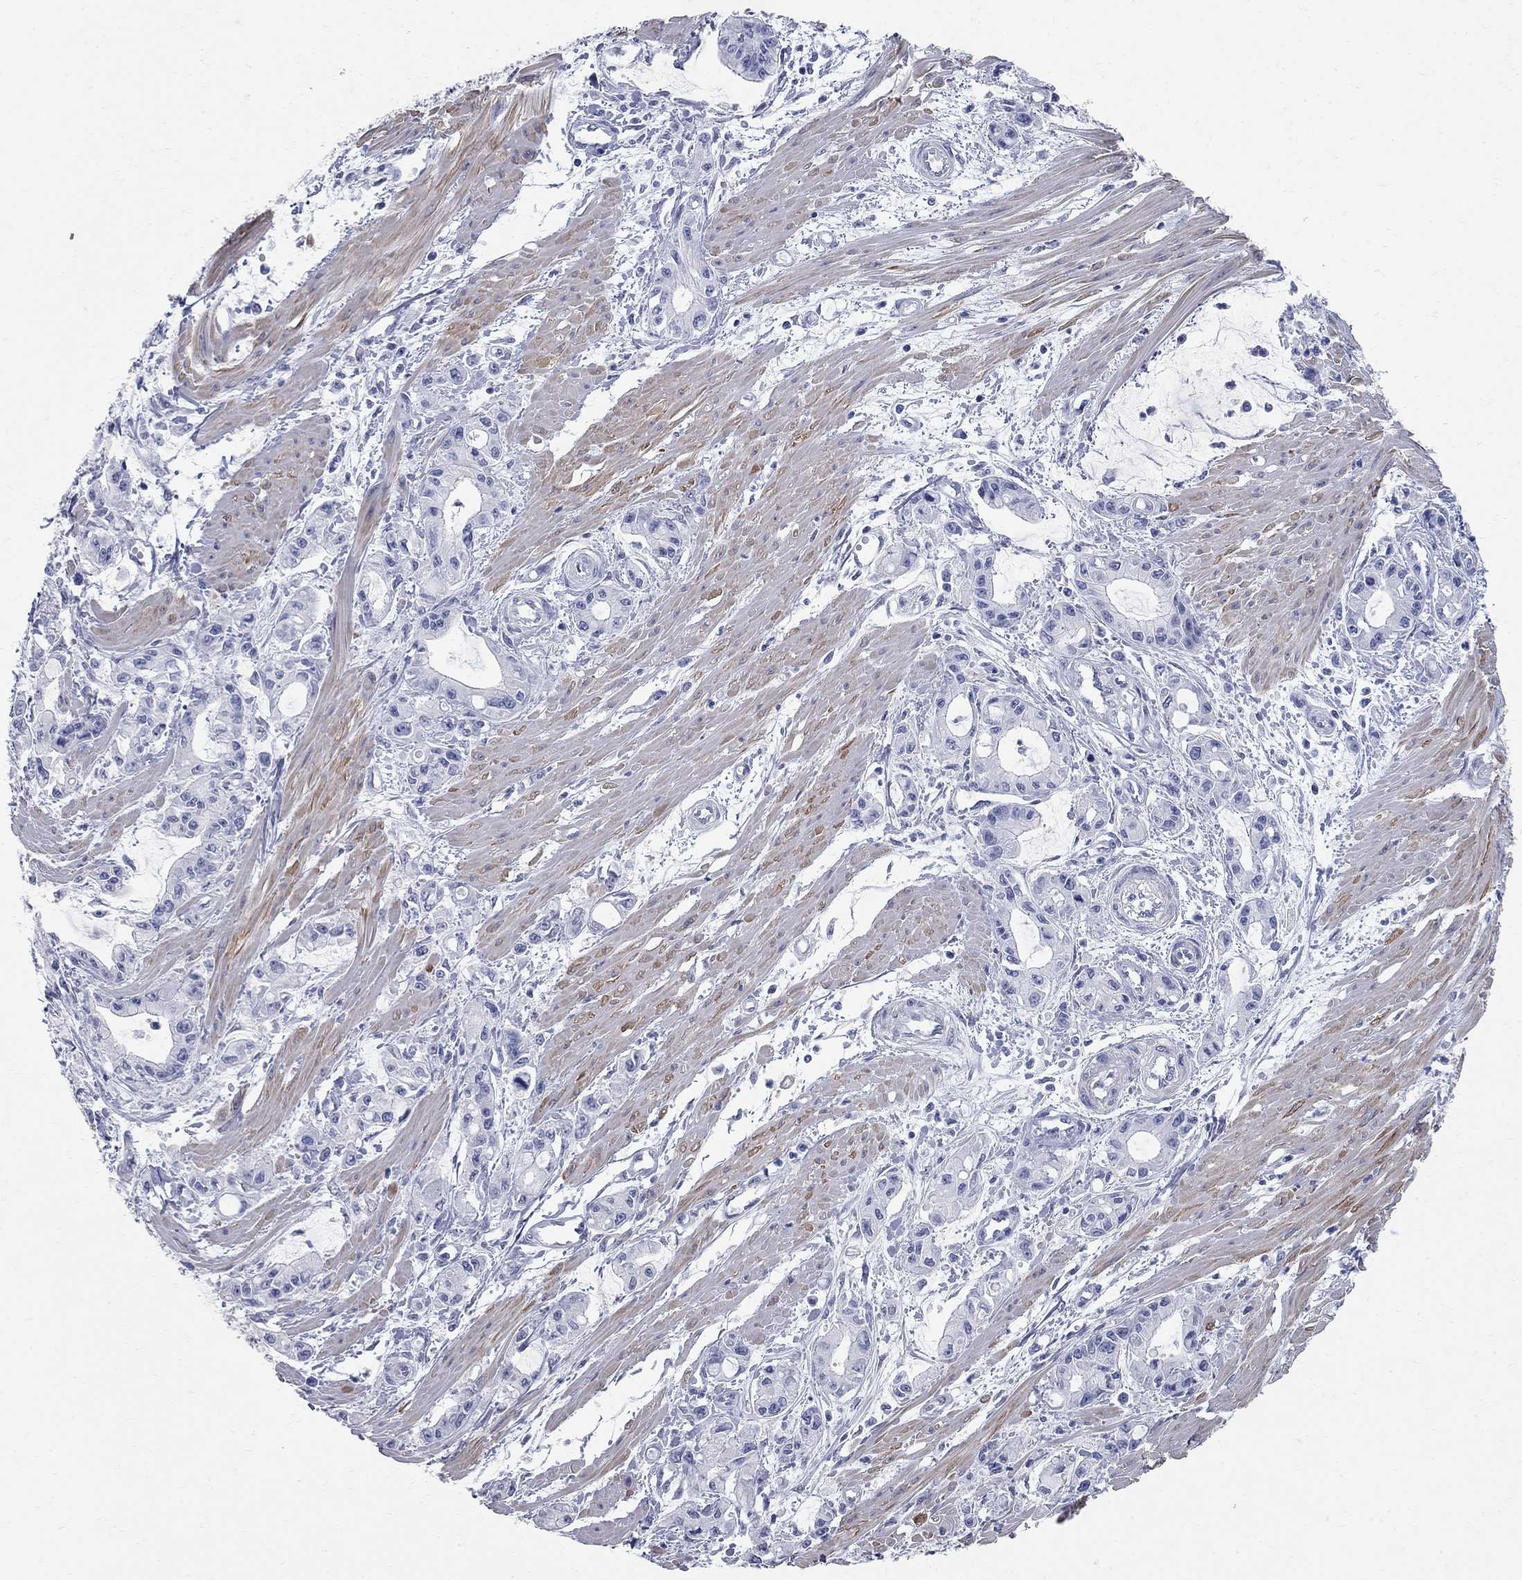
{"staining": {"intensity": "negative", "quantity": "none", "location": "none"}, "tissue": "pancreatic cancer", "cell_type": "Tumor cells", "image_type": "cancer", "snomed": [{"axis": "morphology", "description": "Adenocarcinoma, NOS"}, {"axis": "topography", "description": "Pancreas"}], "caption": "This is a photomicrograph of immunohistochemistry (IHC) staining of pancreatic cancer (adenocarcinoma), which shows no positivity in tumor cells.", "gene": "BPIFB1", "patient": {"sex": "male", "age": 48}}